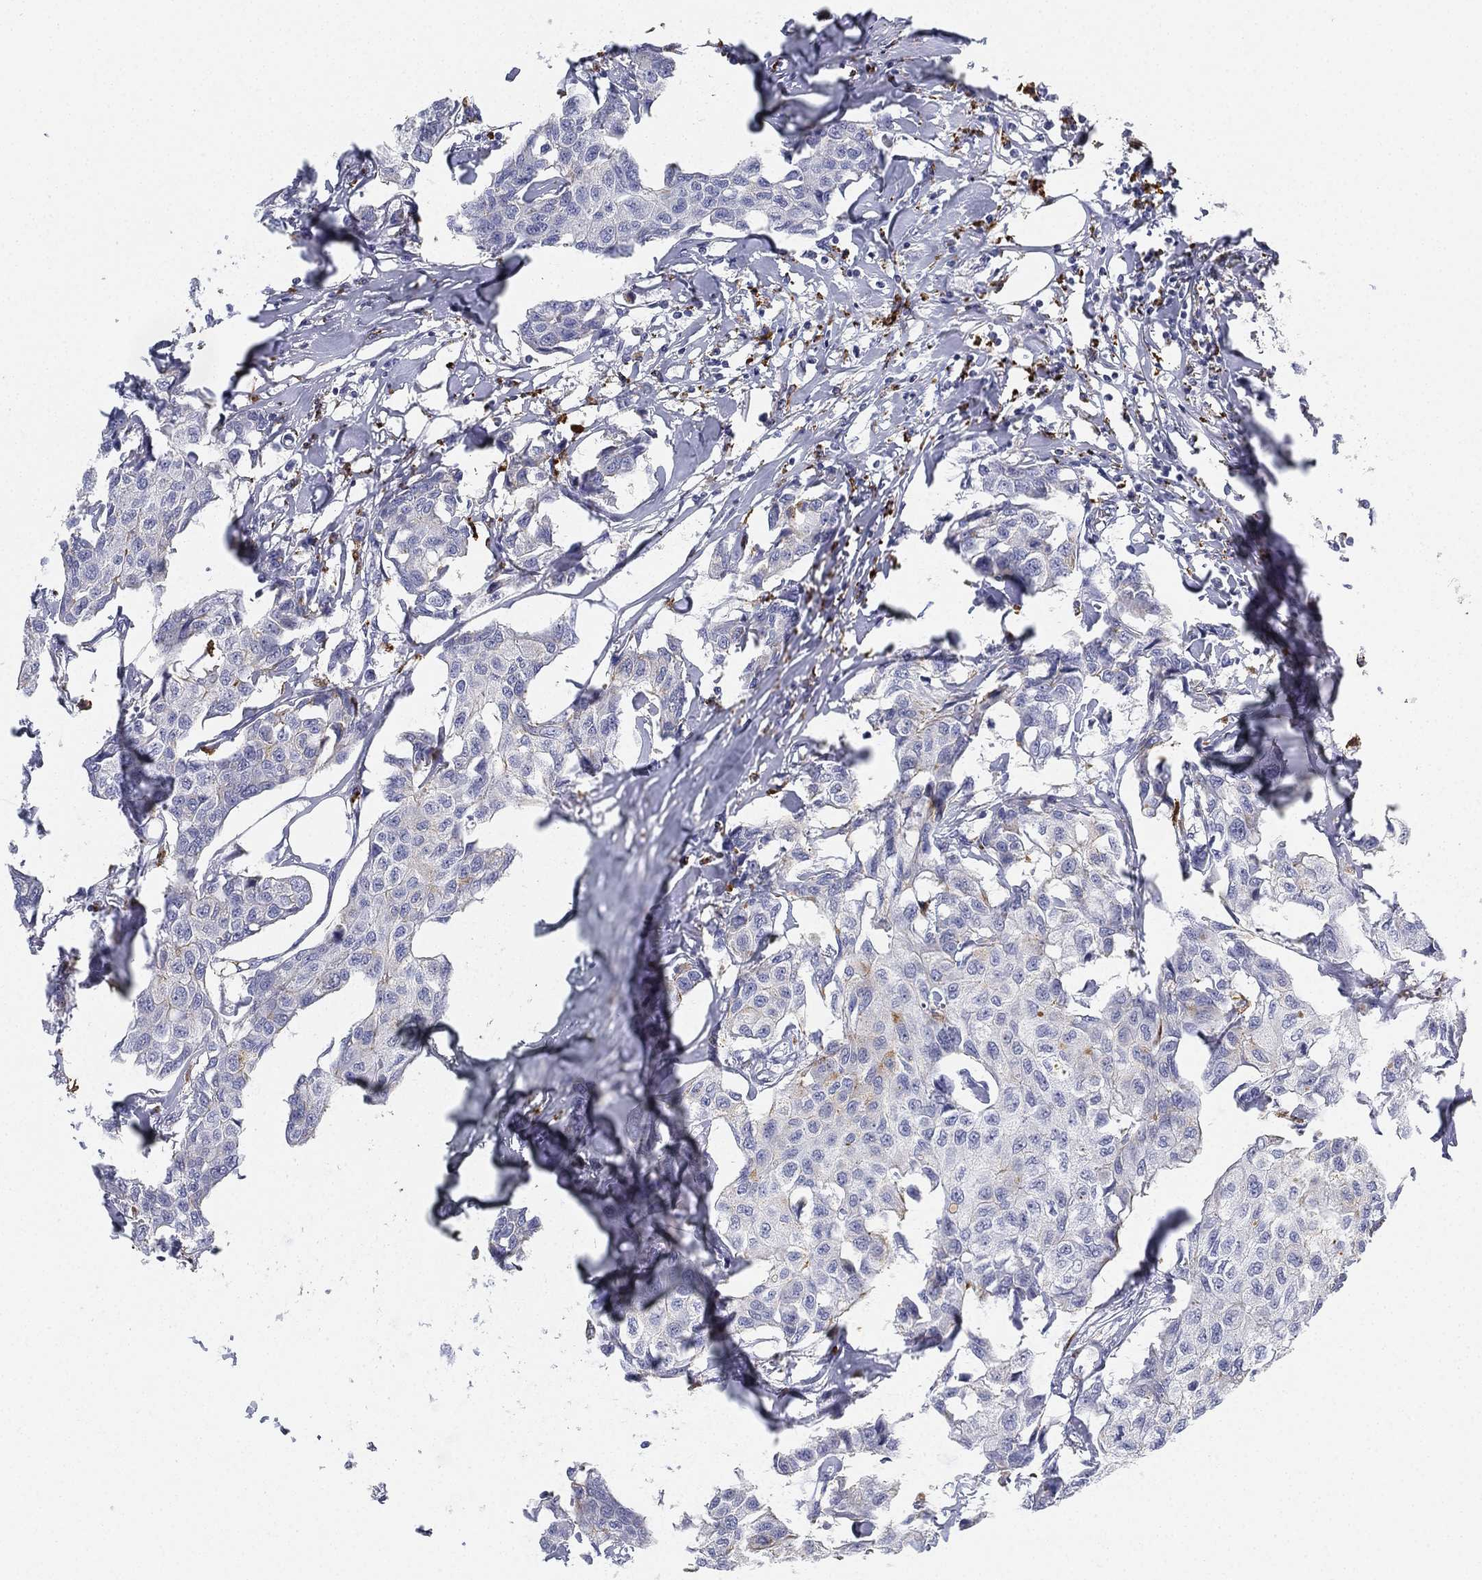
{"staining": {"intensity": "weak", "quantity": "<25%", "location": "cytoplasmic/membranous"}, "tissue": "breast cancer", "cell_type": "Tumor cells", "image_type": "cancer", "snomed": [{"axis": "morphology", "description": "Duct carcinoma"}, {"axis": "topography", "description": "Breast"}], "caption": "DAB (3,3'-diaminobenzidine) immunohistochemical staining of human breast invasive ductal carcinoma reveals no significant staining in tumor cells.", "gene": "NPC2", "patient": {"sex": "female", "age": 80}}